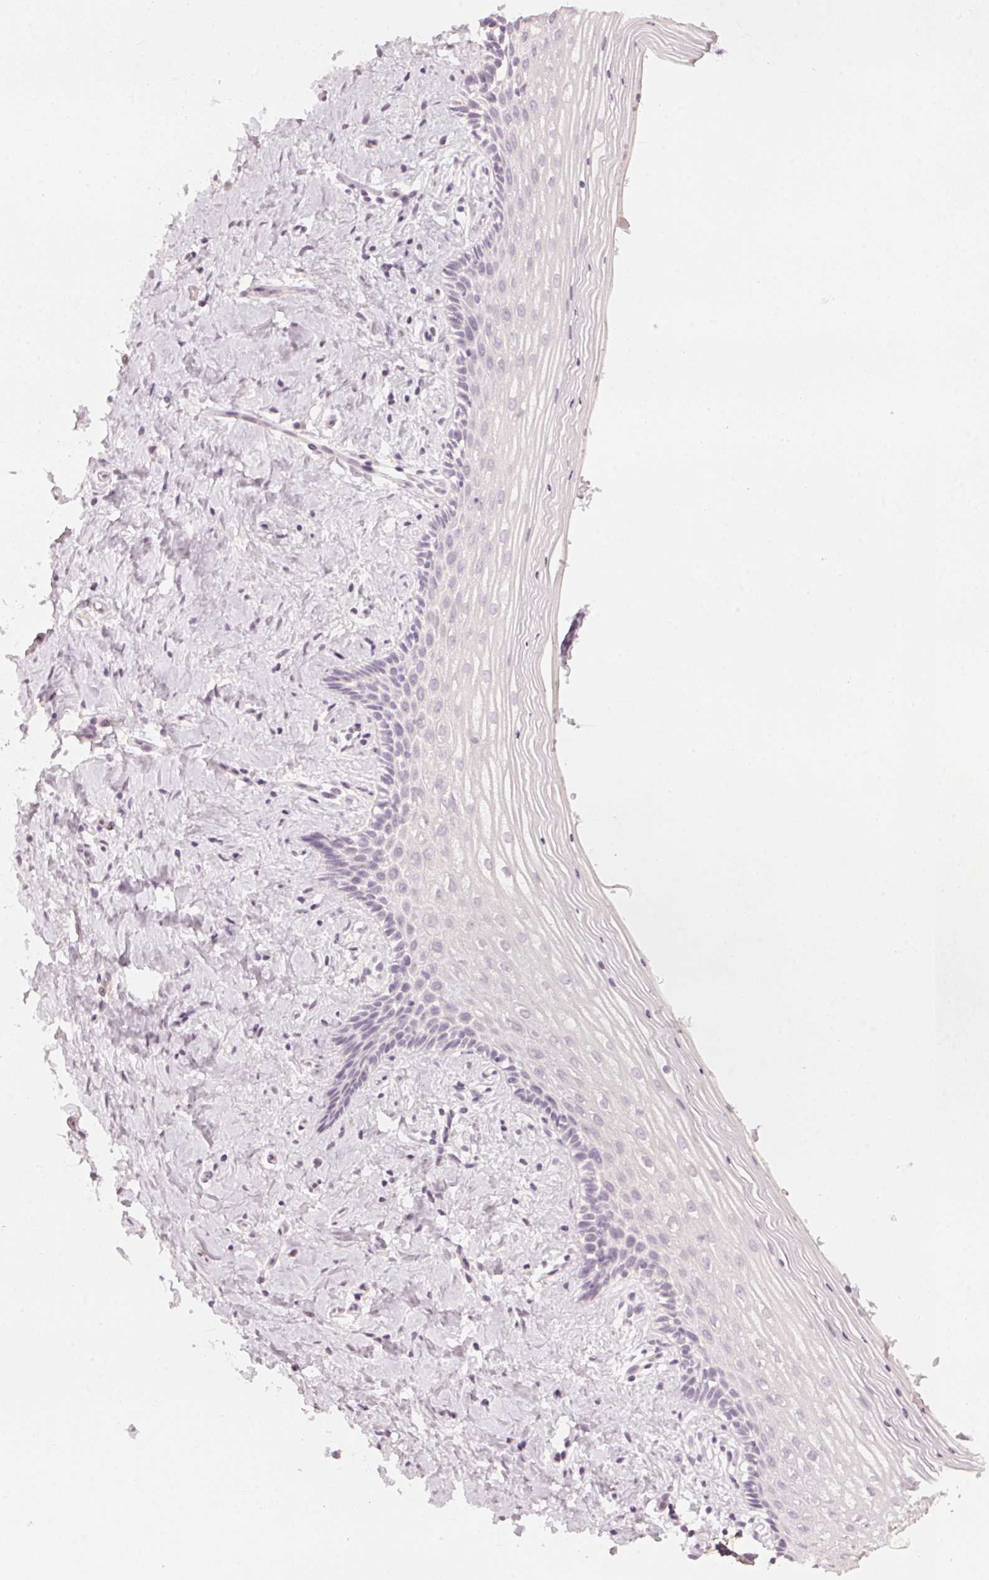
{"staining": {"intensity": "negative", "quantity": "none", "location": "none"}, "tissue": "vagina", "cell_type": "Squamous epithelial cells", "image_type": "normal", "snomed": [{"axis": "morphology", "description": "Normal tissue, NOS"}, {"axis": "topography", "description": "Vagina"}], "caption": "Immunohistochemistry image of unremarkable vagina stained for a protein (brown), which demonstrates no staining in squamous epithelial cells.", "gene": "CALB1", "patient": {"sex": "female", "age": 42}}